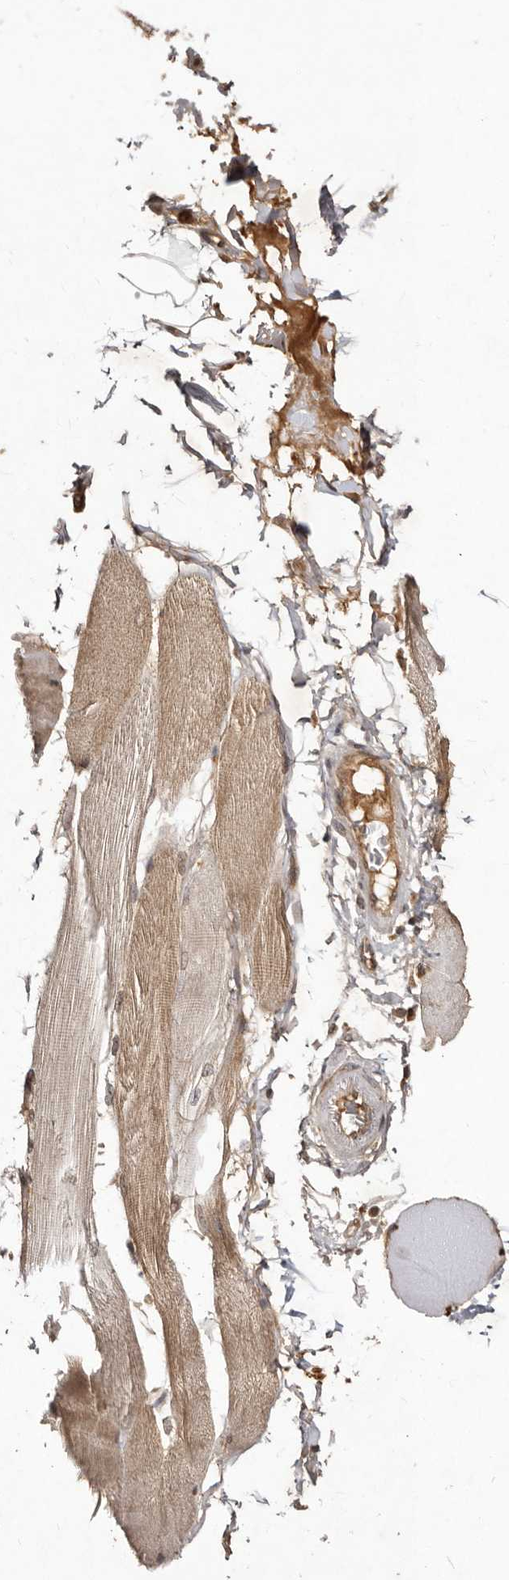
{"staining": {"intensity": "moderate", "quantity": "25%-75%", "location": "cytoplasmic/membranous"}, "tissue": "skeletal muscle", "cell_type": "Myocytes", "image_type": "normal", "snomed": [{"axis": "morphology", "description": "Normal tissue, NOS"}, {"axis": "topography", "description": "Skin"}, {"axis": "topography", "description": "Skeletal muscle"}], "caption": "Immunohistochemical staining of unremarkable skeletal muscle demonstrates 25%-75% levels of moderate cytoplasmic/membranous protein expression in approximately 25%-75% of myocytes.", "gene": "LCORL", "patient": {"sex": "male", "age": 83}}